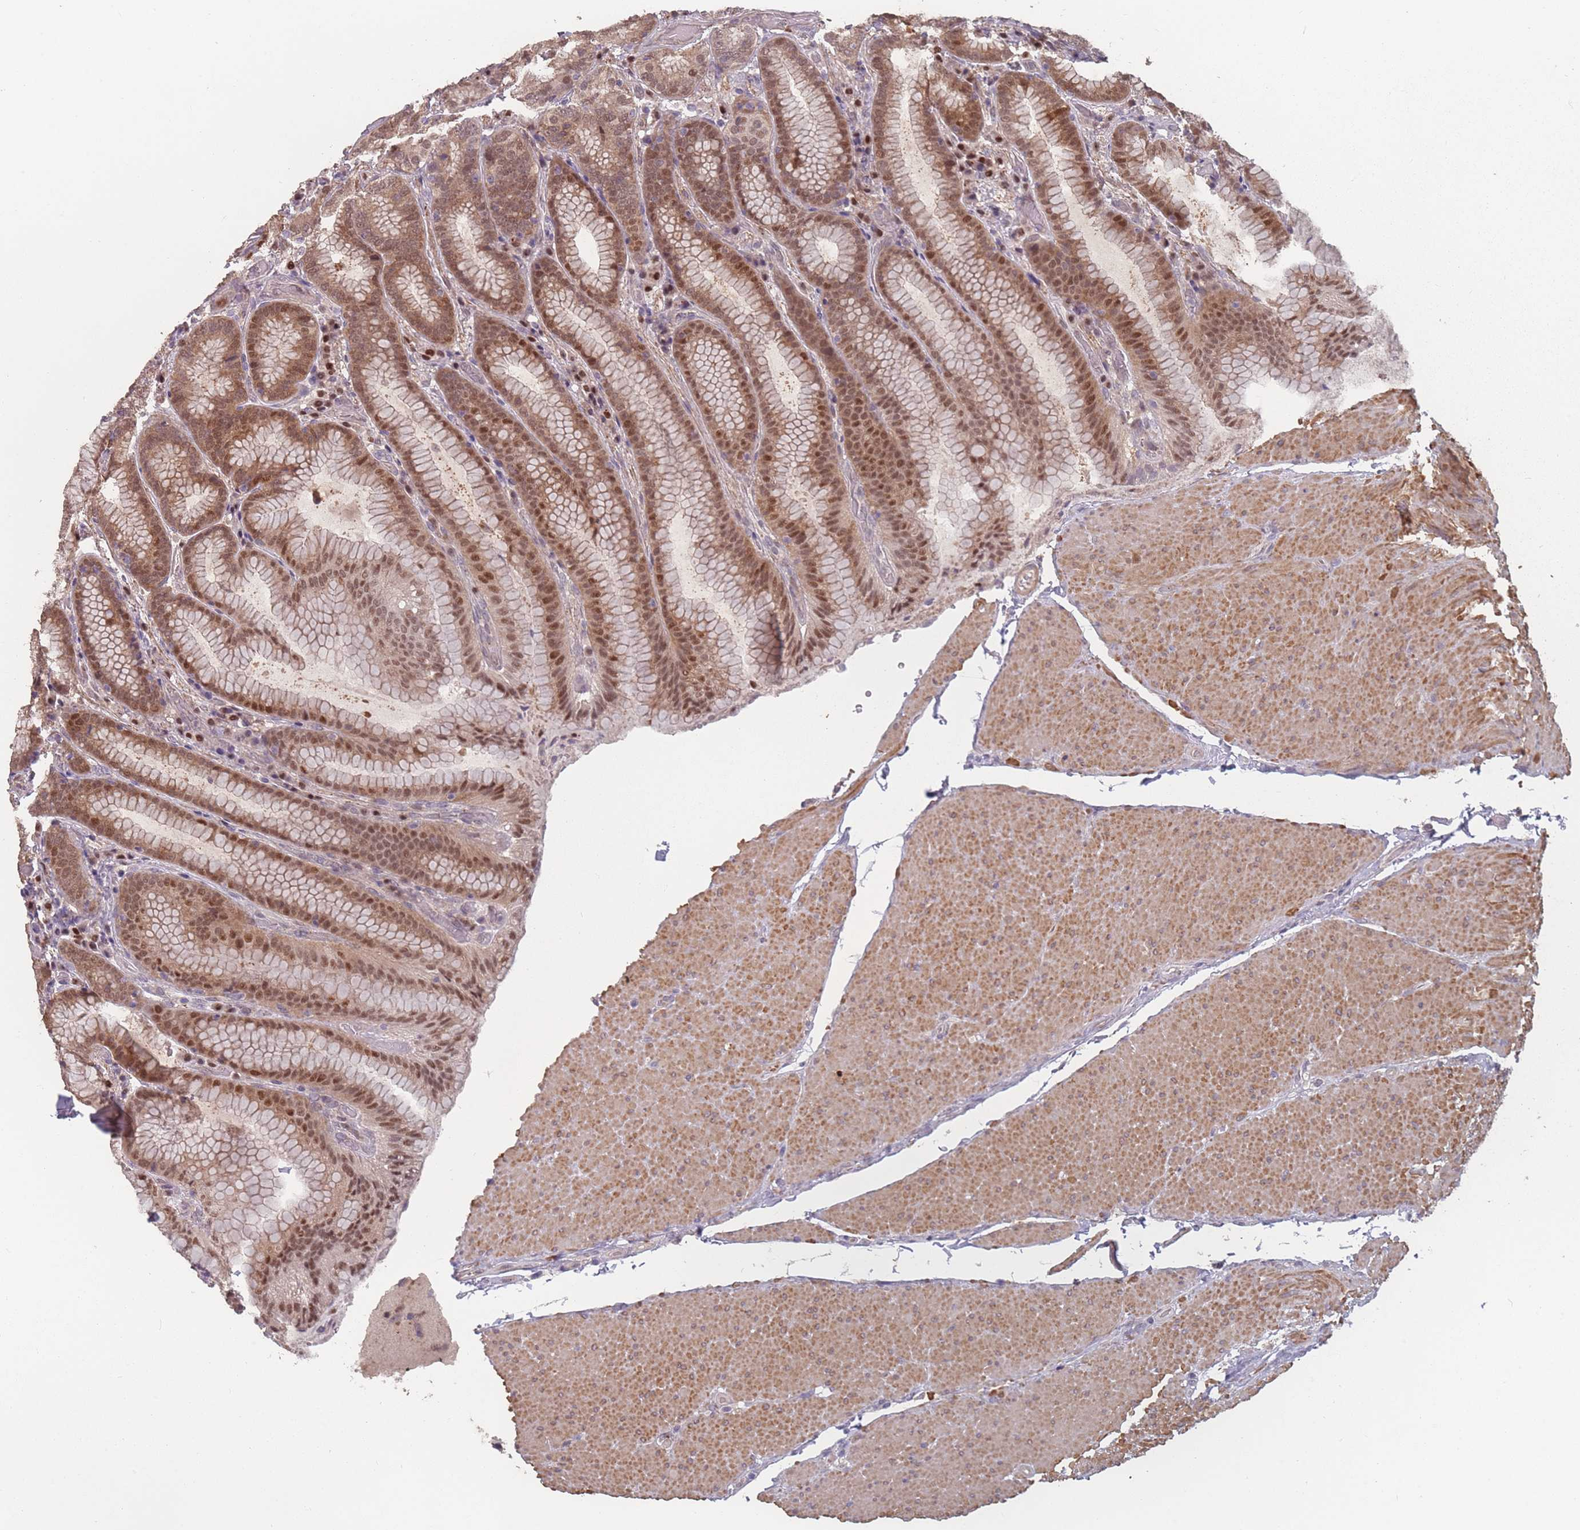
{"staining": {"intensity": "strong", "quantity": ">75%", "location": "cytoplasmic/membranous,nuclear"}, "tissue": "stomach", "cell_type": "Glandular cells", "image_type": "normal", "snomed": [{"axis": "morphology", "description": "Normal tissue, NOS"}, {"axis": "topography", "description": "Stomach, upper"}, {"axis": "topography", "description": "Stomach, lower"}], "caption": "Strong cytoplasmic/membranous,nuclear protein expression is present in approximately >75% of glandular cells in stomach.", "gene": "ERCC6L", "patient": {"sex": "female", "age": 76}}